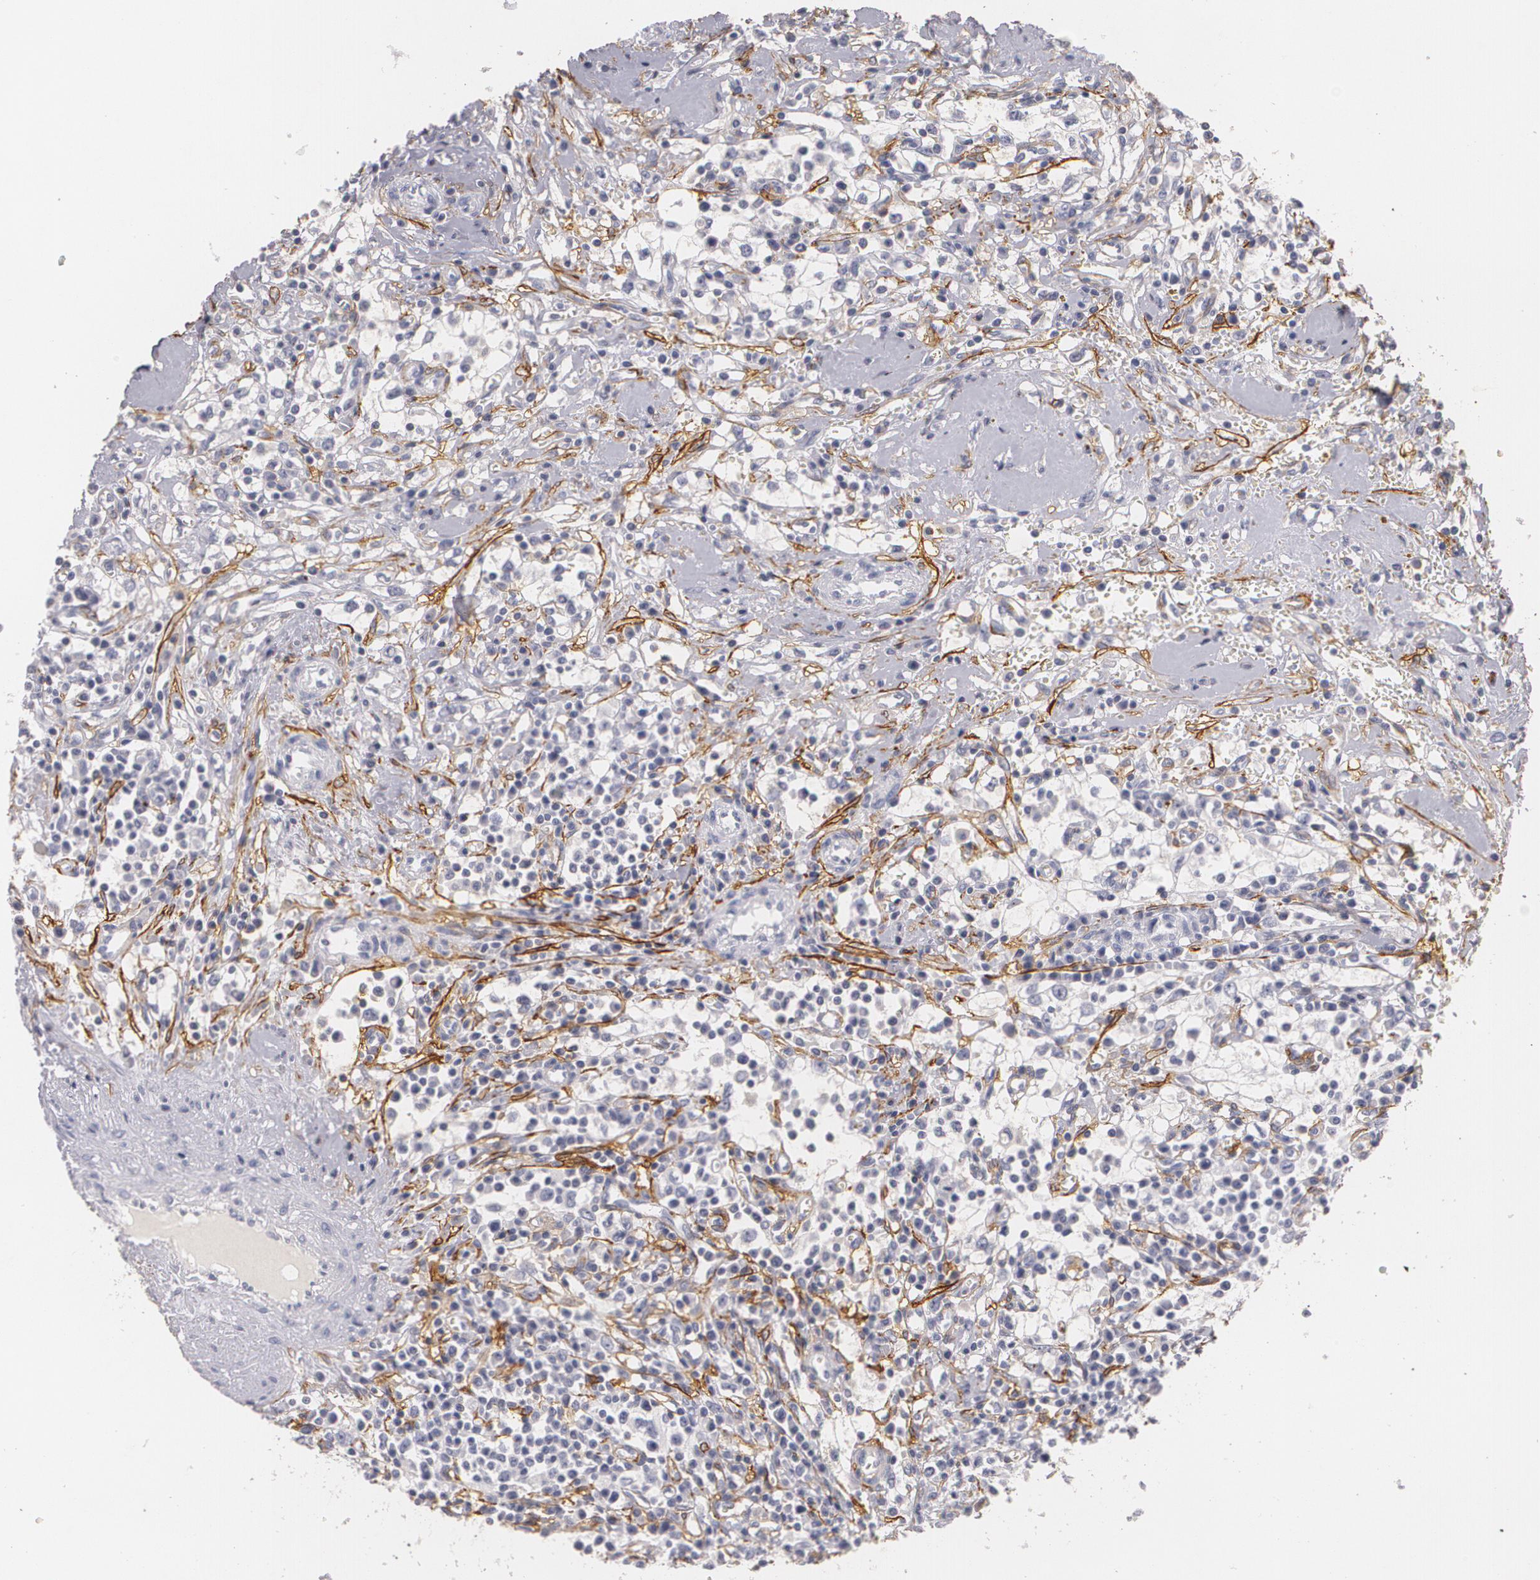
{"staining": {"intensity": "negative", "quantity": "none", "location": "none"}, "tissue": "renal cancer", "cell_type": "Tumor cells", "image_type": "cancer", "snomed": [{"axis": "morphology", "description": "Adenocarcinoma, NOS"}, {"axis": "topography", "description": "Kidney"}], "caption": "Adenocarcinoma (renal) stained for a protein using IHC reveals no expression tumor cells.", "gene": "NGFR", "patient": {"sex": "male", "age": 82}}